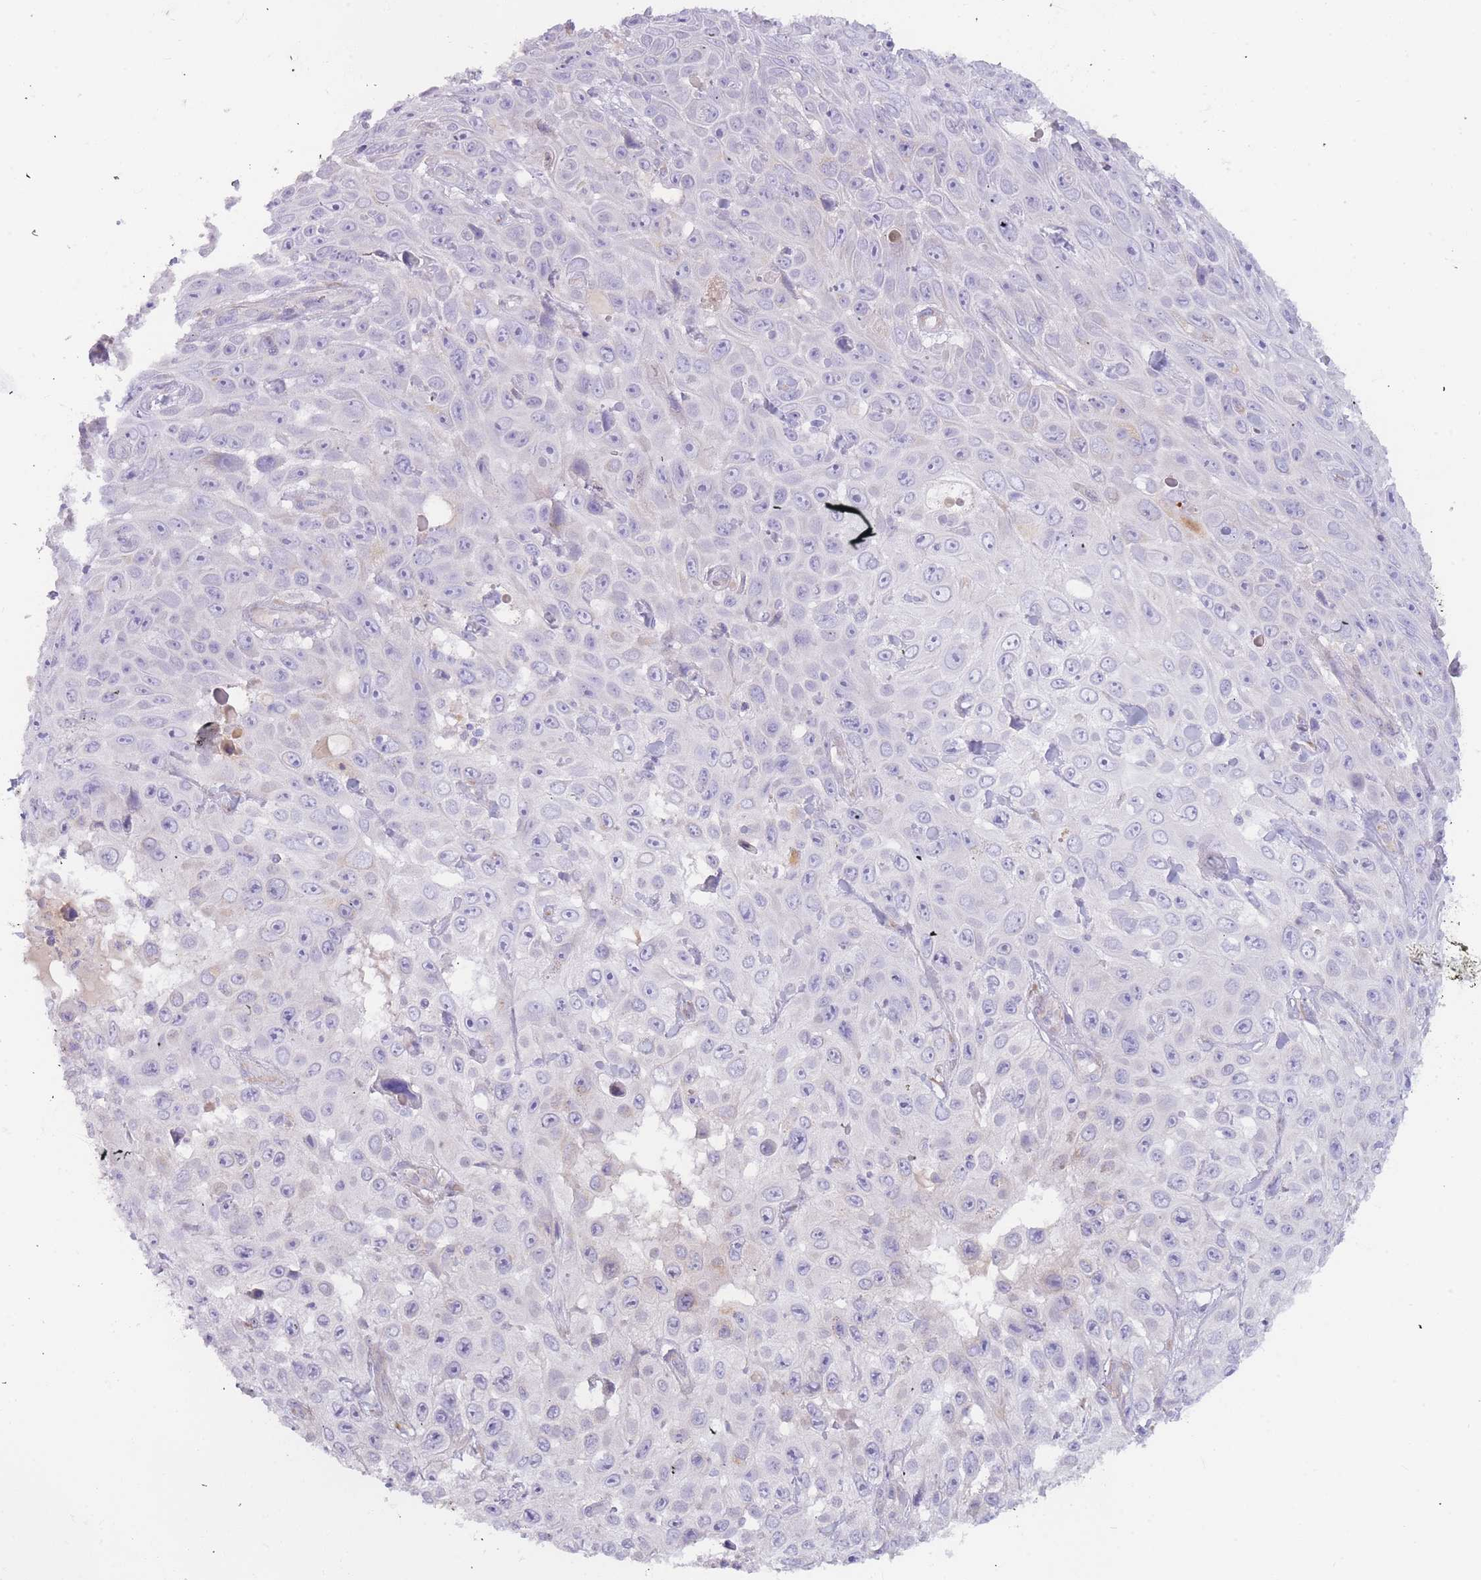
{"staining": {"intensity": "negative", "quantity": "none", "location": "none"}, "tissue": "skin cancer", "cell_type": "Tumor cells", "image_type": "cancer", "snomed": [{"axis": "morphology", "description": "Squamous cell carcinoma, NOS"}, {"axis": "topography", "description": "Skin"}], "caption": "Tumor cells are negative for brown protein staining in skin cancer.", "gene": "SLC35E4", "patient": {"sex": "male", "age": 82}}